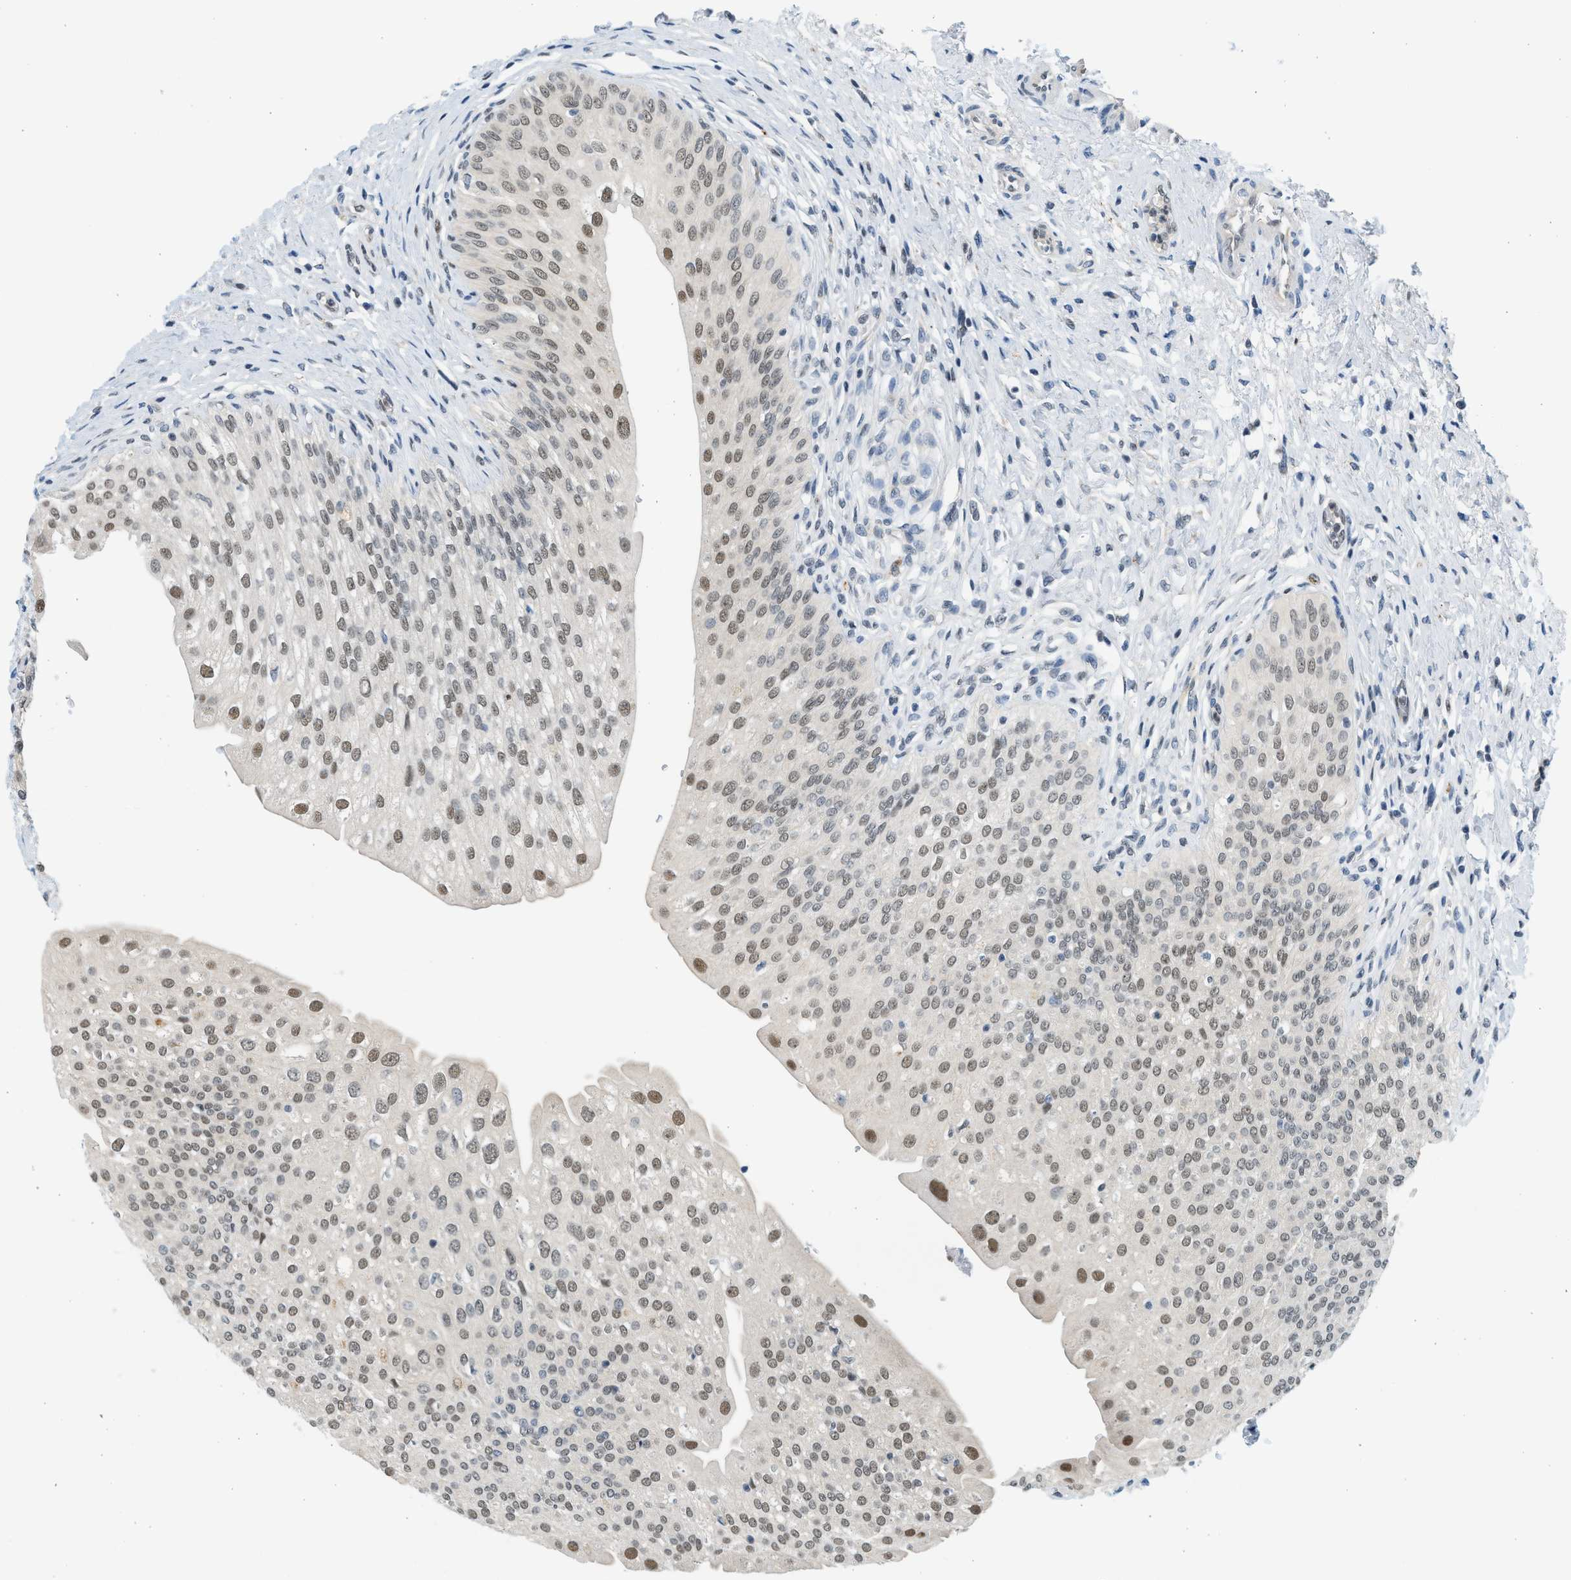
{"staining": {"intensity": "moderate", "quantity": ">75%", "location": "nuclear"}, "tissue": "urinary bladder", "cell_type": "Urothelial cells", "image_type": "normal", "snomed": [{"axis": "morphology", "description": "Normal tissue, NOS"}, {"axis": "topography", "description": "Urinary bladder"}], "caption": "This photomicrograph reveals immunohistochemistry (IHC) staining of normal human urinary bladder, with medium moderate nuclear staining in about >75% of urothelial cells.", "gene": "HIPK1", "patient": {"sex": "male", "age": 46}}